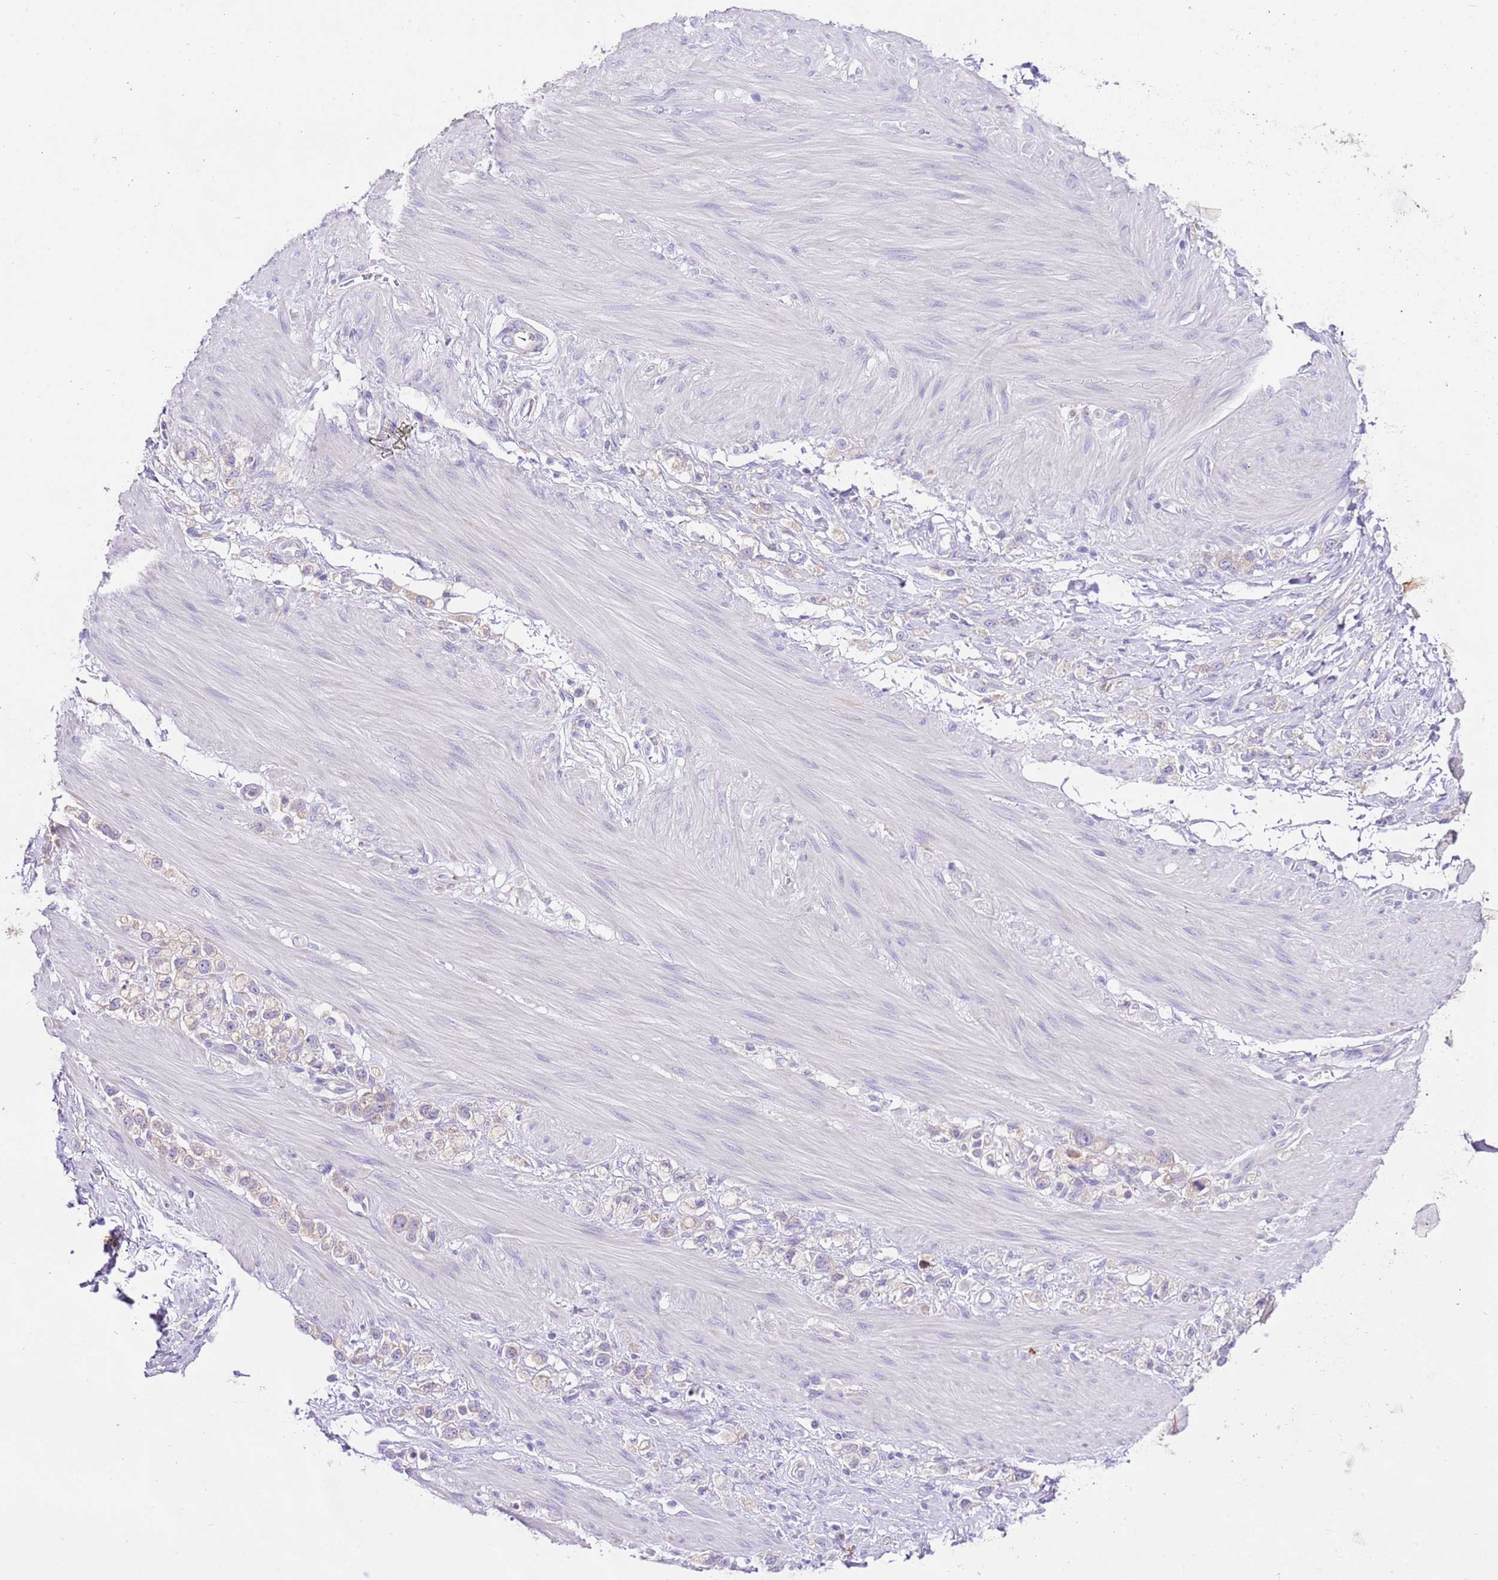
{"staining": {"intensity": "weak", "quantity": "<25%", "location": "cytoplasmic/membranous"}, "tissue": "stomach cancer", "cell_type": "Tumor cells", "image_type": "cancer", "snomed": [{"axis": "morphology", "description": "Adenocarcinoma, NOS"}, {"axis": "topography", "description": "Stomach"}], "caption": "This histopathology image is of stomach cancer (adenocarcinoma) stained with immunohistochemistry (IHC) to label a protein in brown with the nuclei are counter-stained blue. There is no staining in tumor cells.", "gene": "RPS10", "patient": {"sex": "female", "age": 65}}